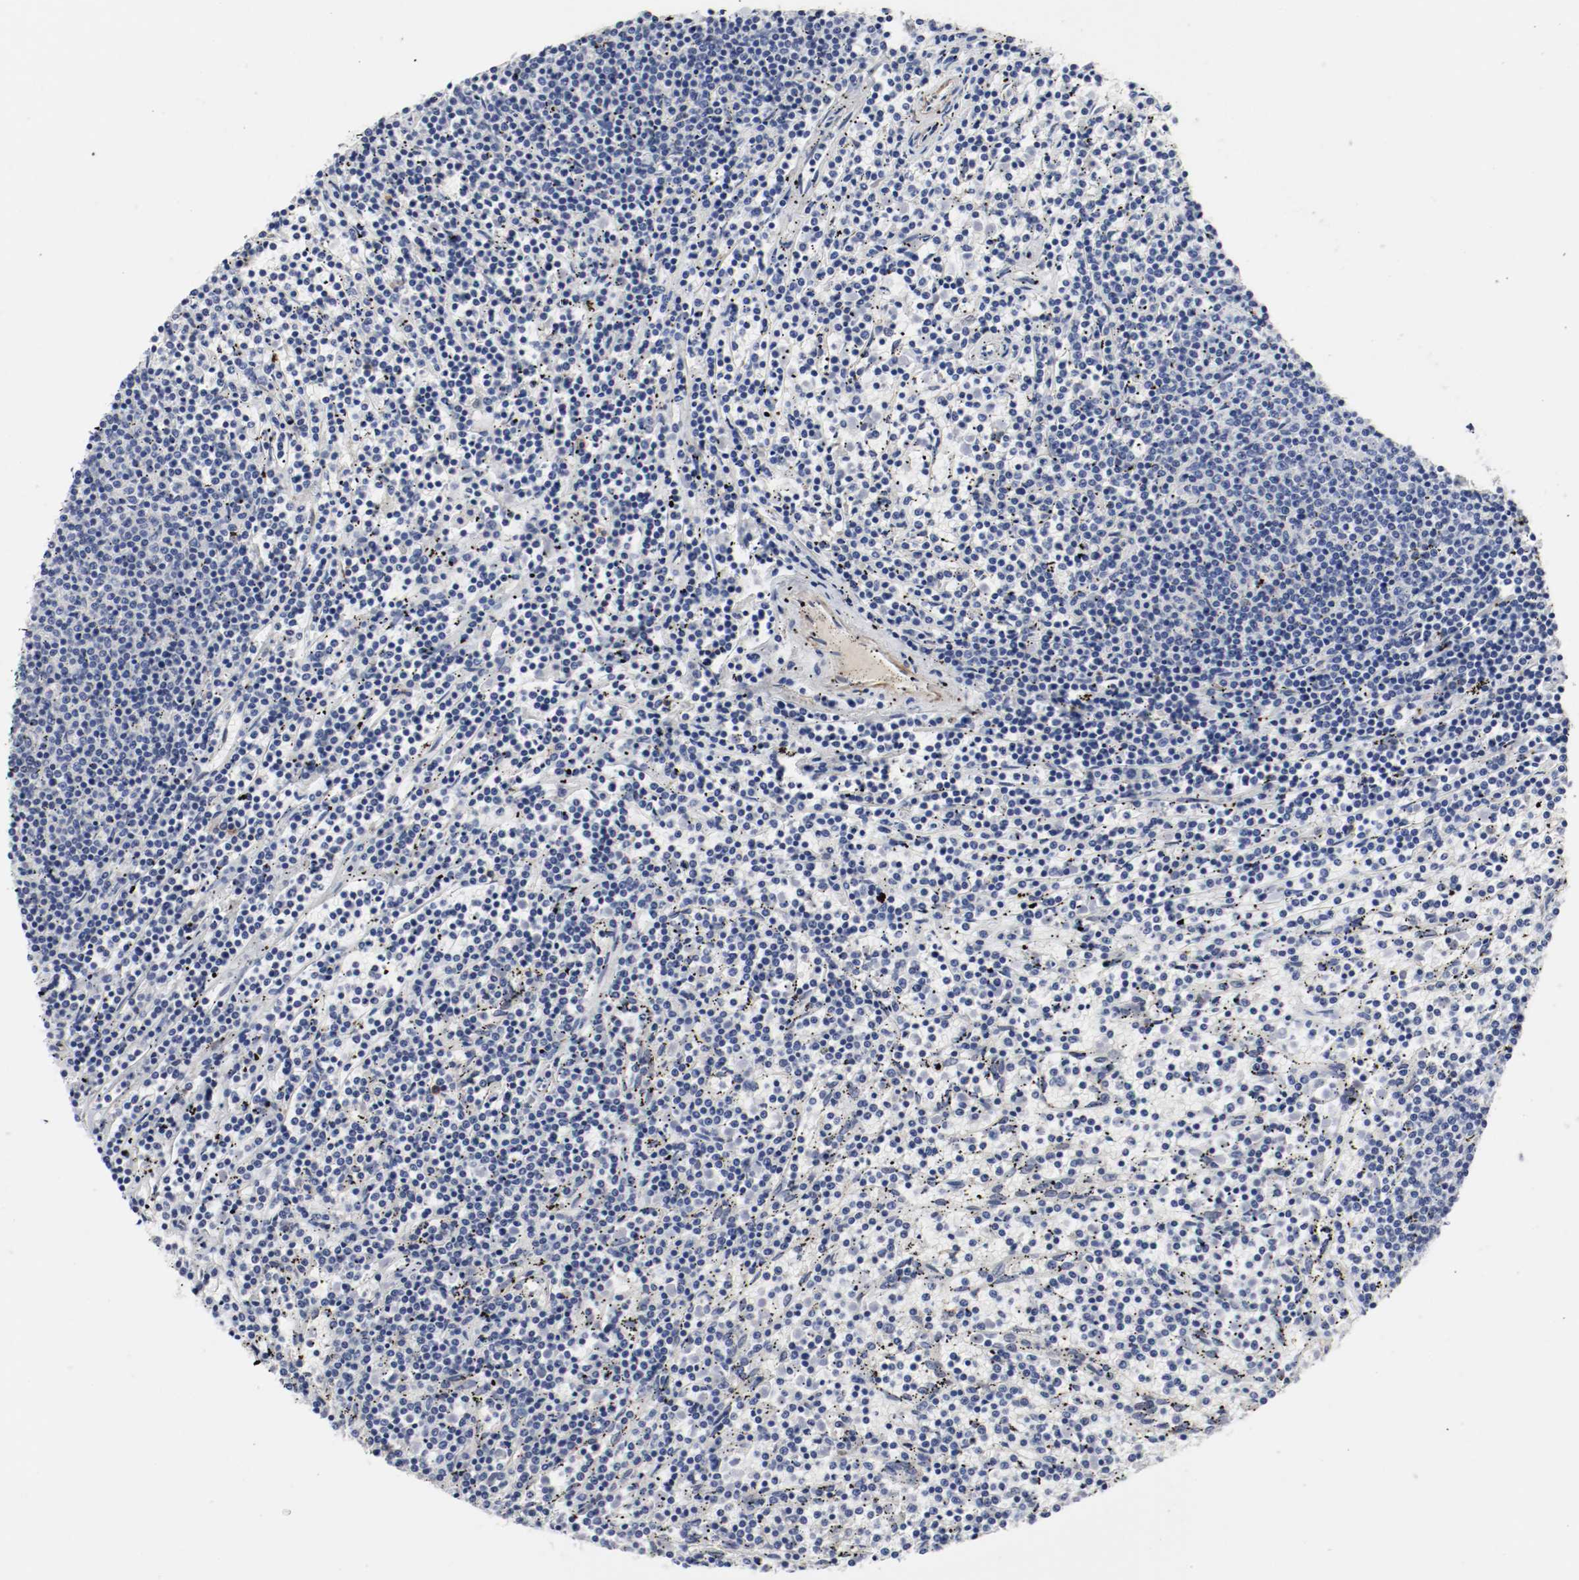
{"staining": {"intensity": "negative", "quantity": "none", "location": "none"}, "tissue": "lymphoma", "cell_type": "Tumor cells", "image_type": "cancer", "snomed": [{"axis": "morphology", "description": "Malignant lymphoma, non-Hodgkin's type, Low grade"}, {"axis": "topography", "description": "Spleen"}], "caption": "Histopathology image shows no significant protein staining in tumor cells of lymphoma. (DAB immunohistochemistry, high magnification).", "gene": "KIT", "patient": {"sex": "female", "age": 50}}